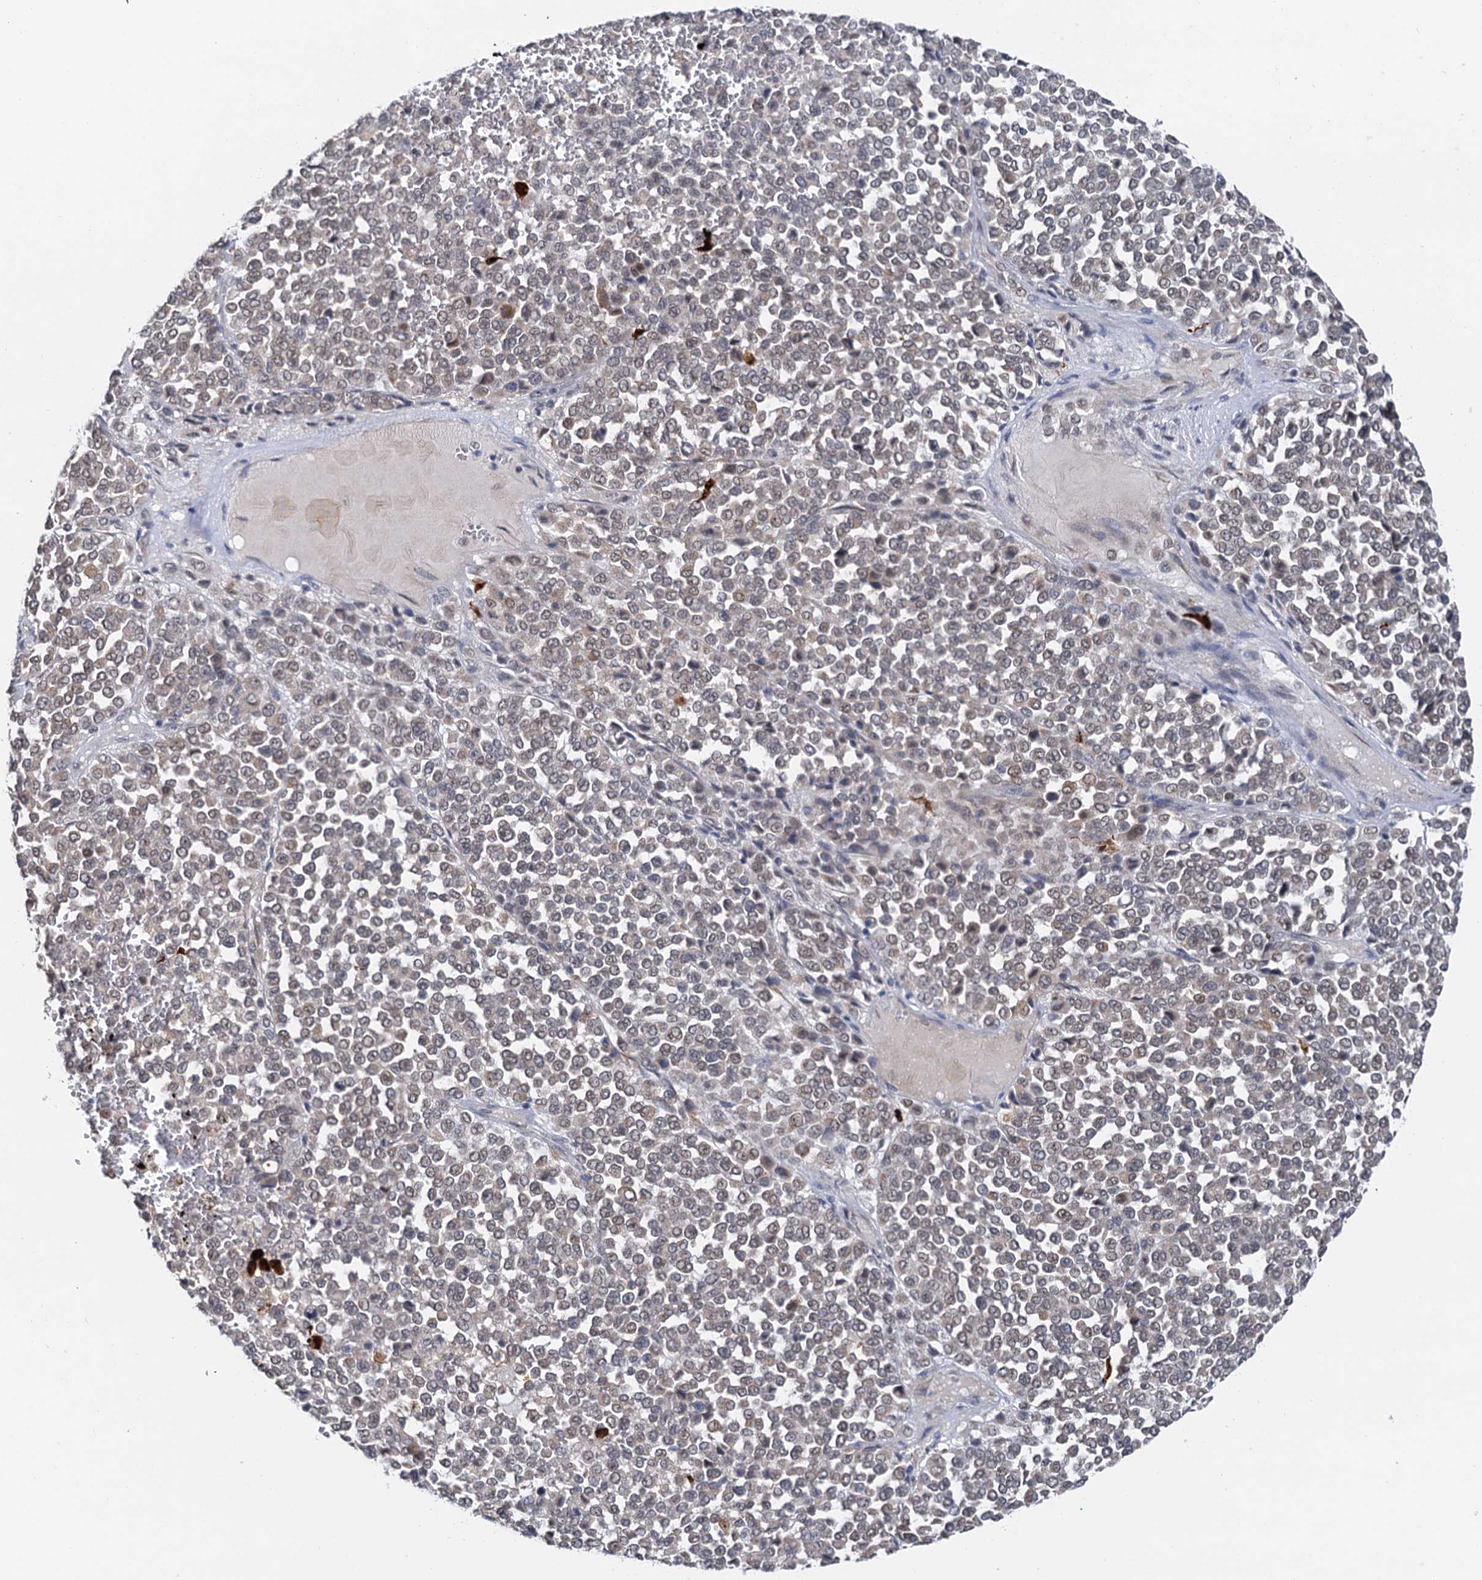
{"staining": {"intensity": "weak", "quantity": ">75%", "location": "nuclear"}, "tissue": "melanoma", "cell_type": "Tumor cells", "image_type": "cancer", "snomed": [{"axis": "morphology", "description": "Malignant melanoma, Metastatic site"}, {"axis": "topography", "description": "Pancreas"}], "caption": "Immunohistochemistry (IHC) of melanoma reveals low levels of weak nuclear expression in about >75% of tumor cells. The protein is stained brown, and the nuclei are stained in blue (DAB (3,3'-diaminobenzidine) IHC with brightfield microscopy, high magnification).", "gene": "NAT10", "patient": {"sex": "female", "age": 30}}